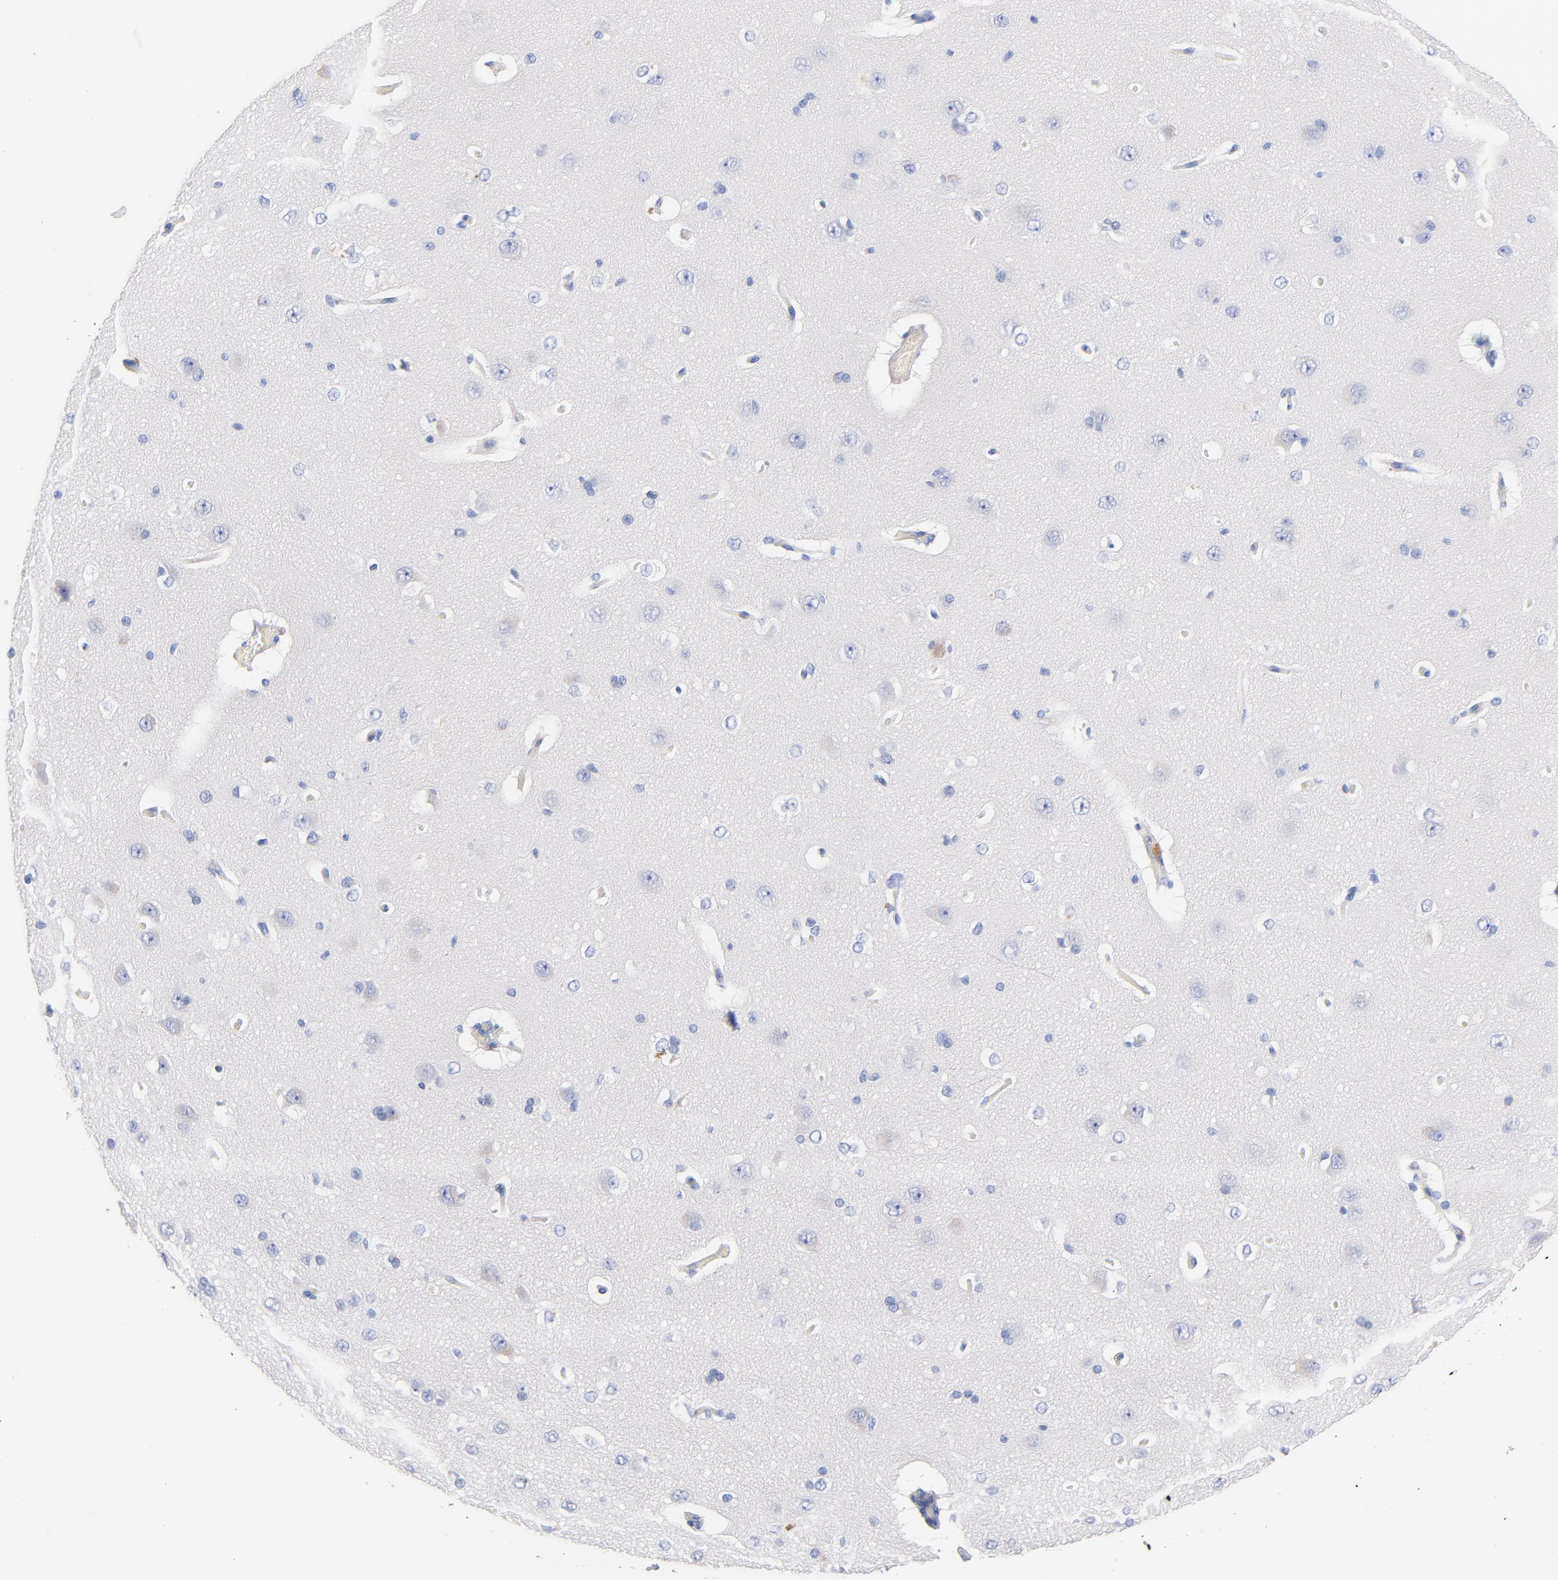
{"staining": {"intensity": "negative", "quantity": "none", "location": "none"}, "tissue": "cerebral cortex", "cell_type": "Endothelial cells", "image_type": "normal", "snomed": [{"axis": "morphology", "description": "Normal tissue, NOS"}, {"axis": "topography", "description": "Cerebral cortex"}], "caption": "IHC of normal cerebral cortex reveals no positivity in endothelial cells.", "gene": "CPS1", "patient": {"sex": "female", "age": 45}}